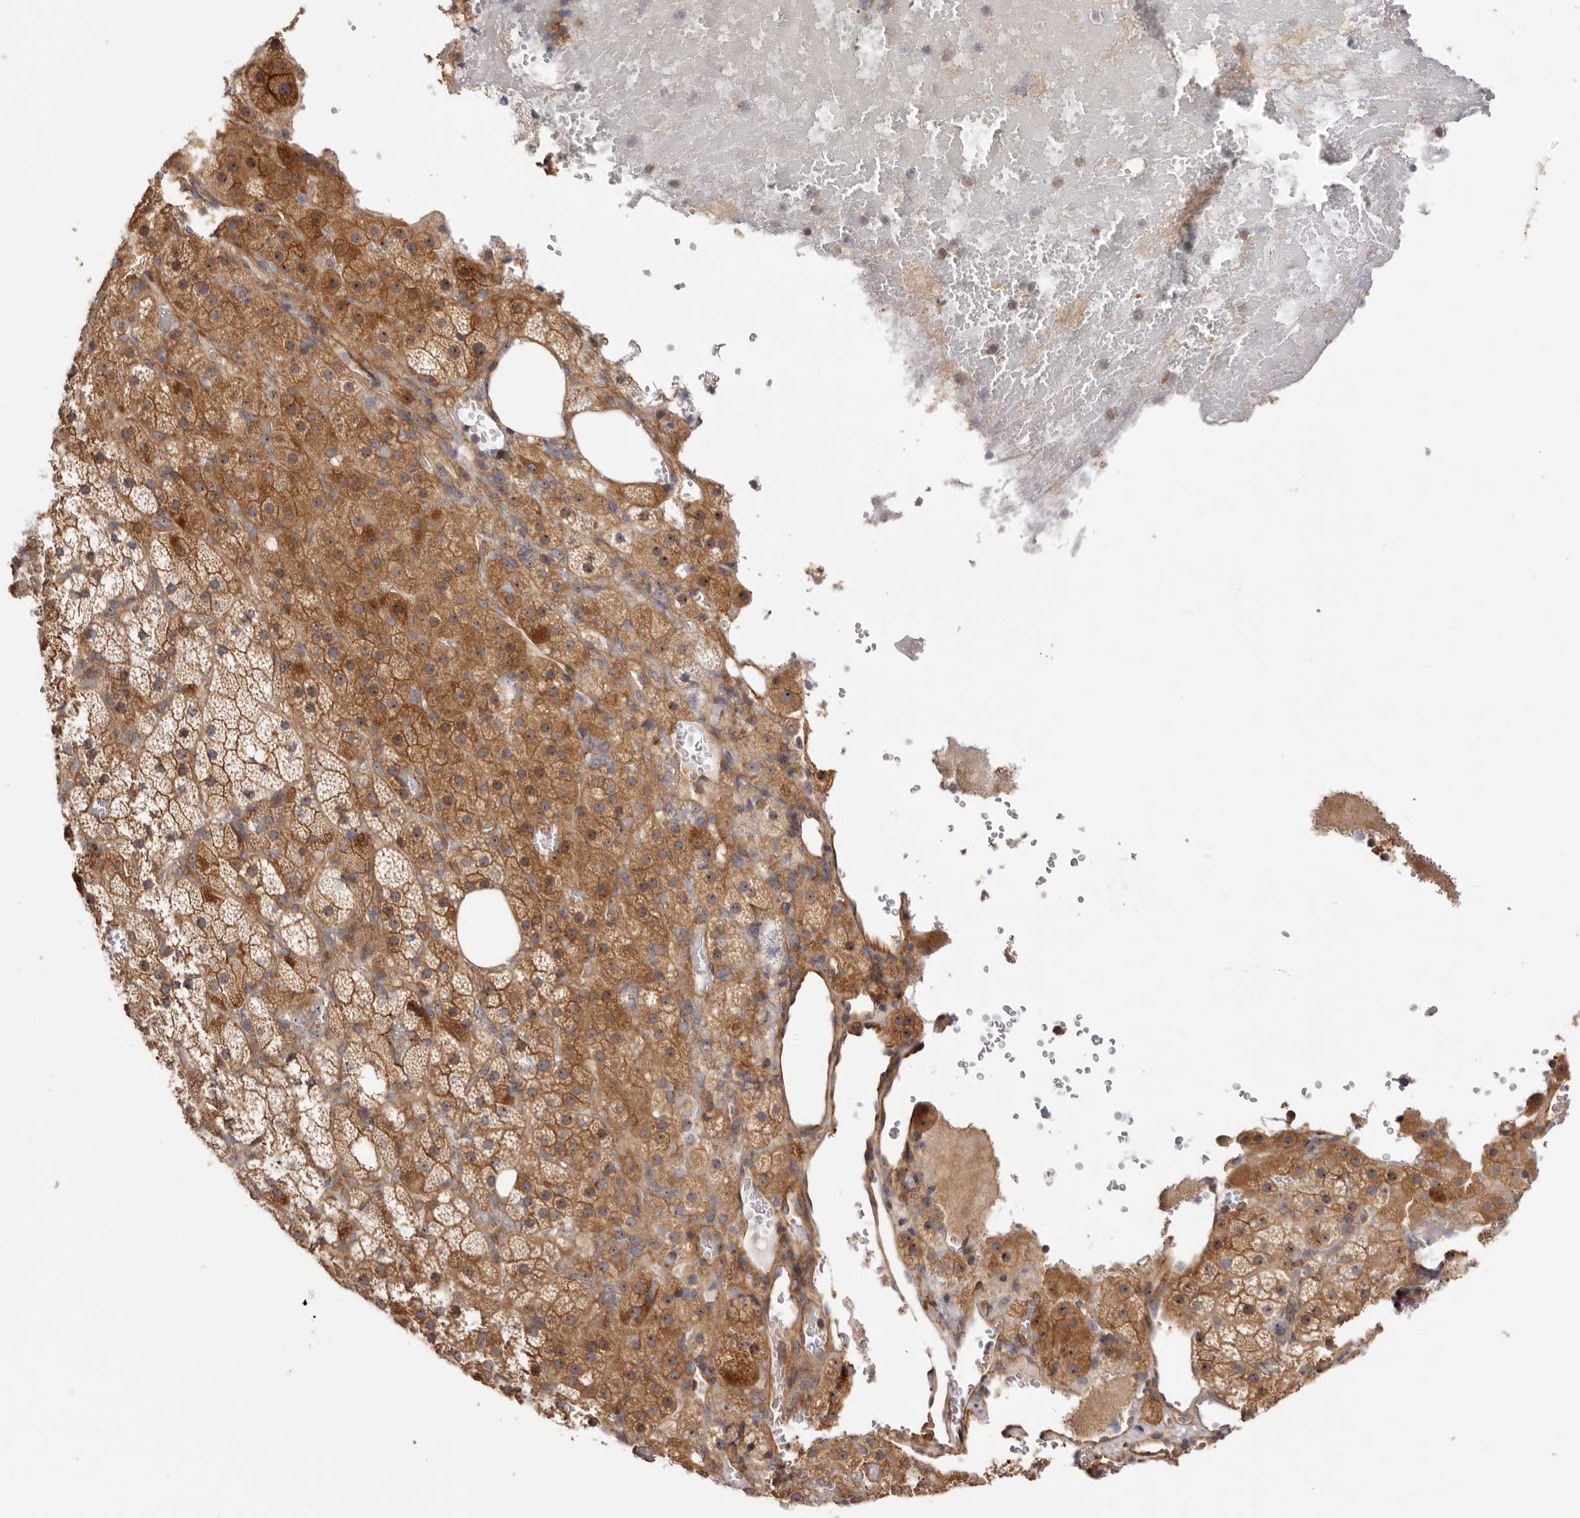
{"staining": {"intensity": "moderate", "quantity": ">75%", "location": "cytoplasmic/membranous,nuclear"}, "tissue": "adrenal gland", "cell_type": "Glandular cells", "image_type": "normal", "snomed": [{"axis": "morphology", "description": "Normal tissue, NOS"}, {"axis": "topography", "description": "Adrenal gland"}], "caption": "Immunohistochemical staining of normal adrenal gland displays medium levels of moderate cytoplasmic/membranous,nuclear staining in approximately >75% of glandular cells. (DAB (3,3'-diaminobenzidine) = brown stain, brightfield microscopy at high magnification).", "gene": "PANK4", "patient": {"sex": "female", "age": 59}}